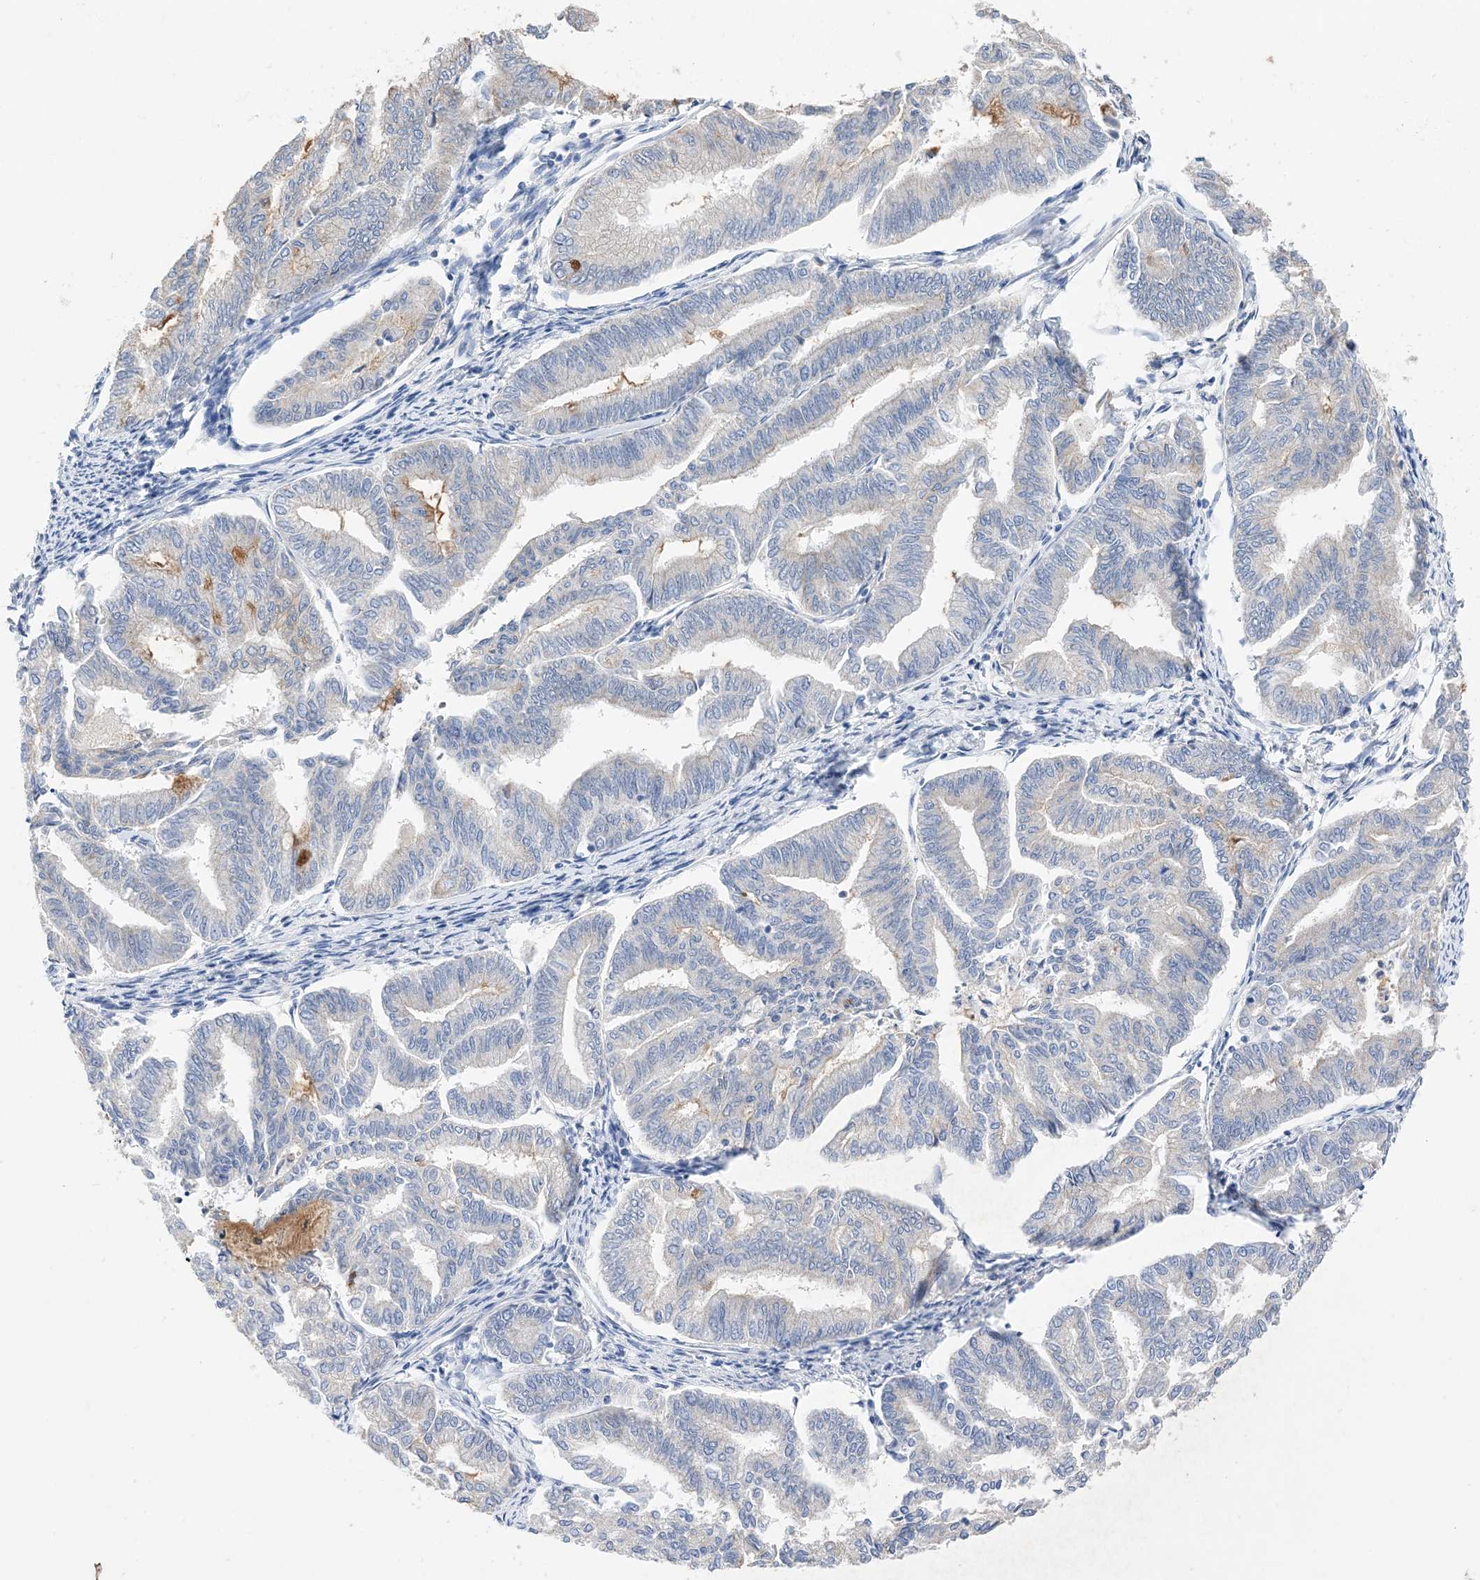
{"staining": {"intensity": "negative", "quantity": "none", "location": "none"}, "tissue": "endometrial cancer", "cell_type": "Tumor cells", "image_type": "cancer", "snomed": [{"axis": "morphology", "description": "Adenocarcinoma, NOS"}, {"axis": "topography", "description": "Endometrium"}], "caption": "This image is of endometrial cancer (adenocarcinoma) stained with IHC to label a protein in brown with the nuclei are counter-stained blue. There is no positivity in tumor cells.", "gene": "PLK4", "patient": {"sex": "female", "age": 79}}